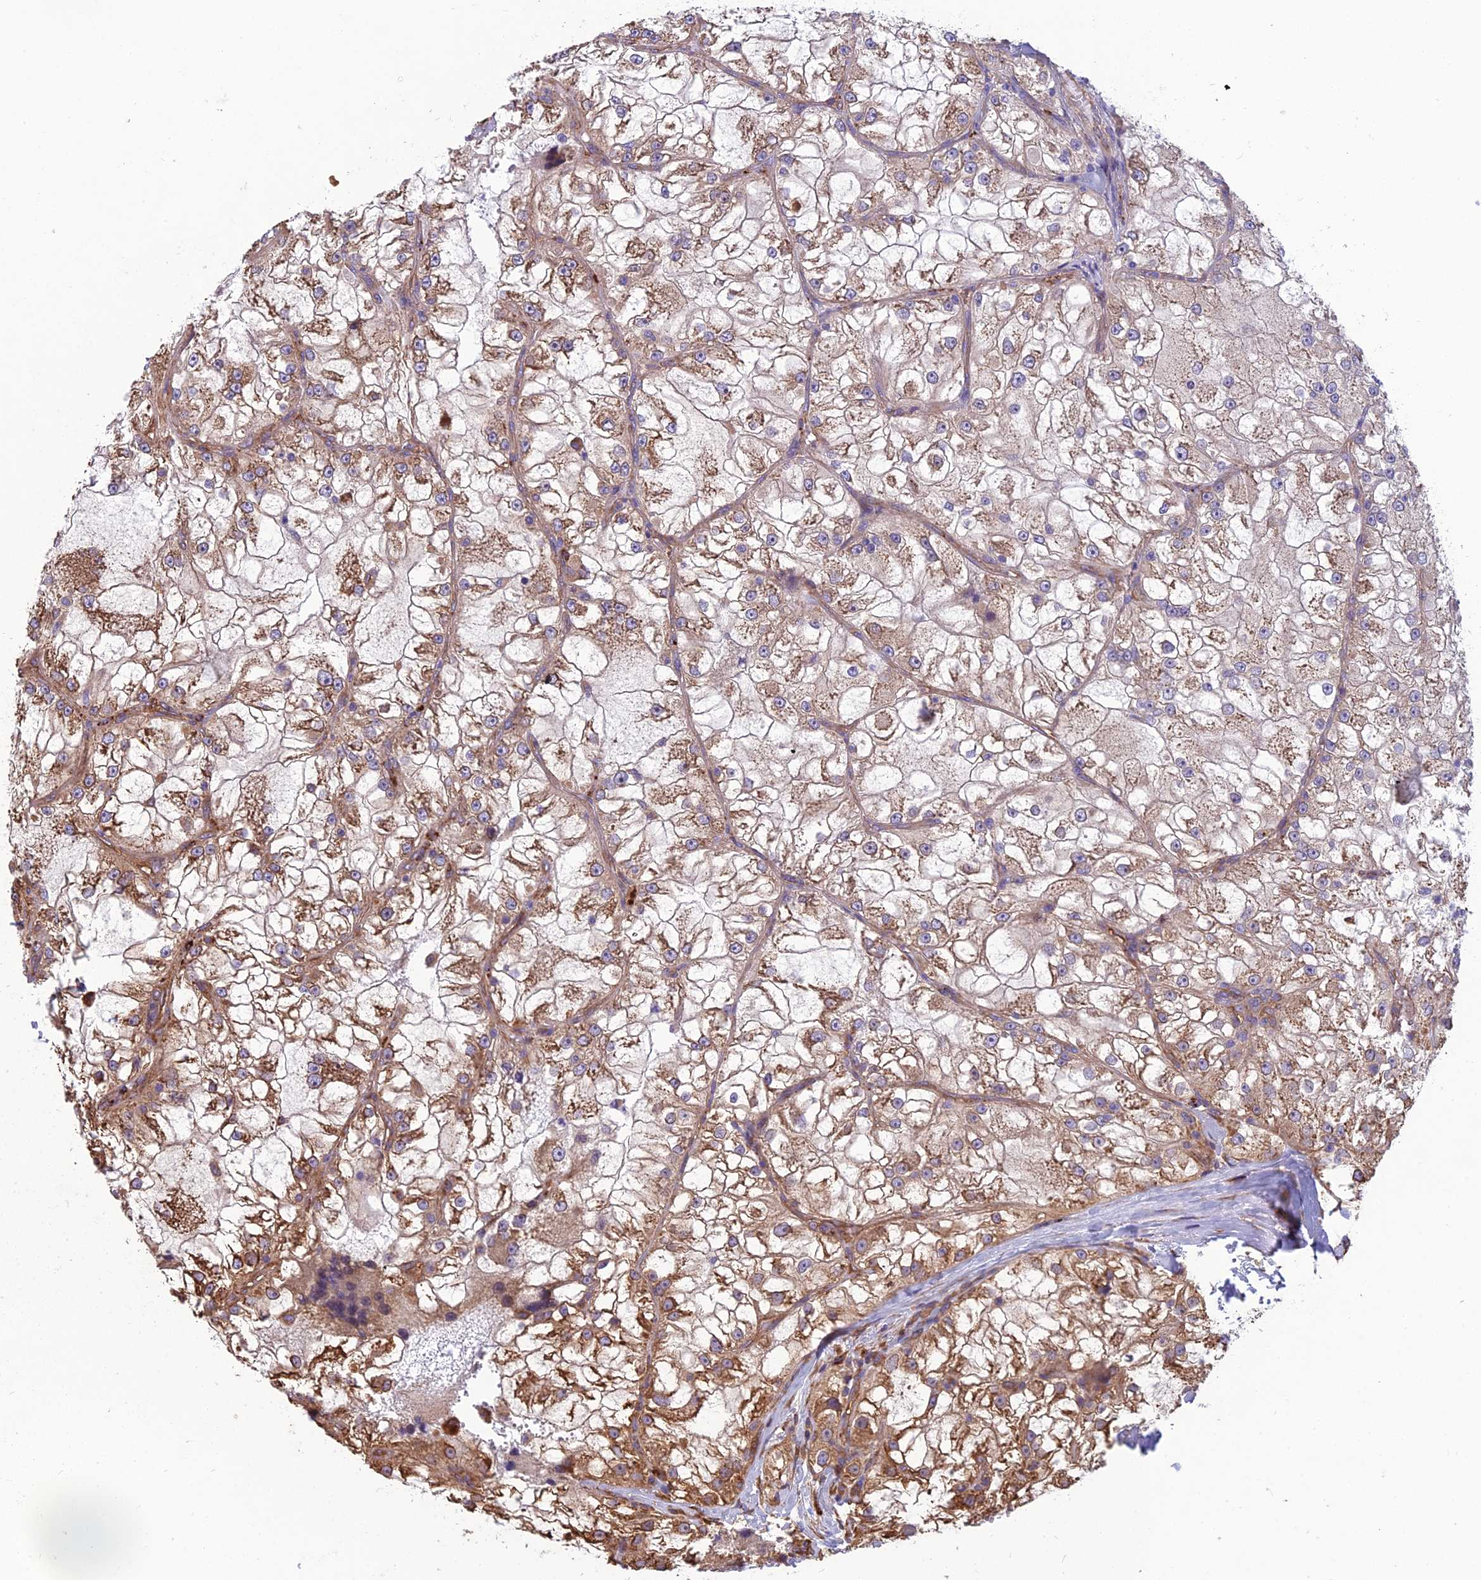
{"staining": {"intensity": "moderate", "quantity": ">75%", "location": "cytoplasmic/membranous"}, "tissue": "renal cancer", "cell_type": "Tumor cells", "image_type": "cancer", "snomed": [{"axis": "morphology", "description": "Adenocarcinoma, NOS"}, {"axis": "topography", "description": "Kidney"}], "caption": "This is an image of IHC staining of renal cancer, which shows moderate staining in the cytoplasmic/membranous of tumor cells.", "gene": "SPDL1", "patient": {"sex": "female", "age": 72}}